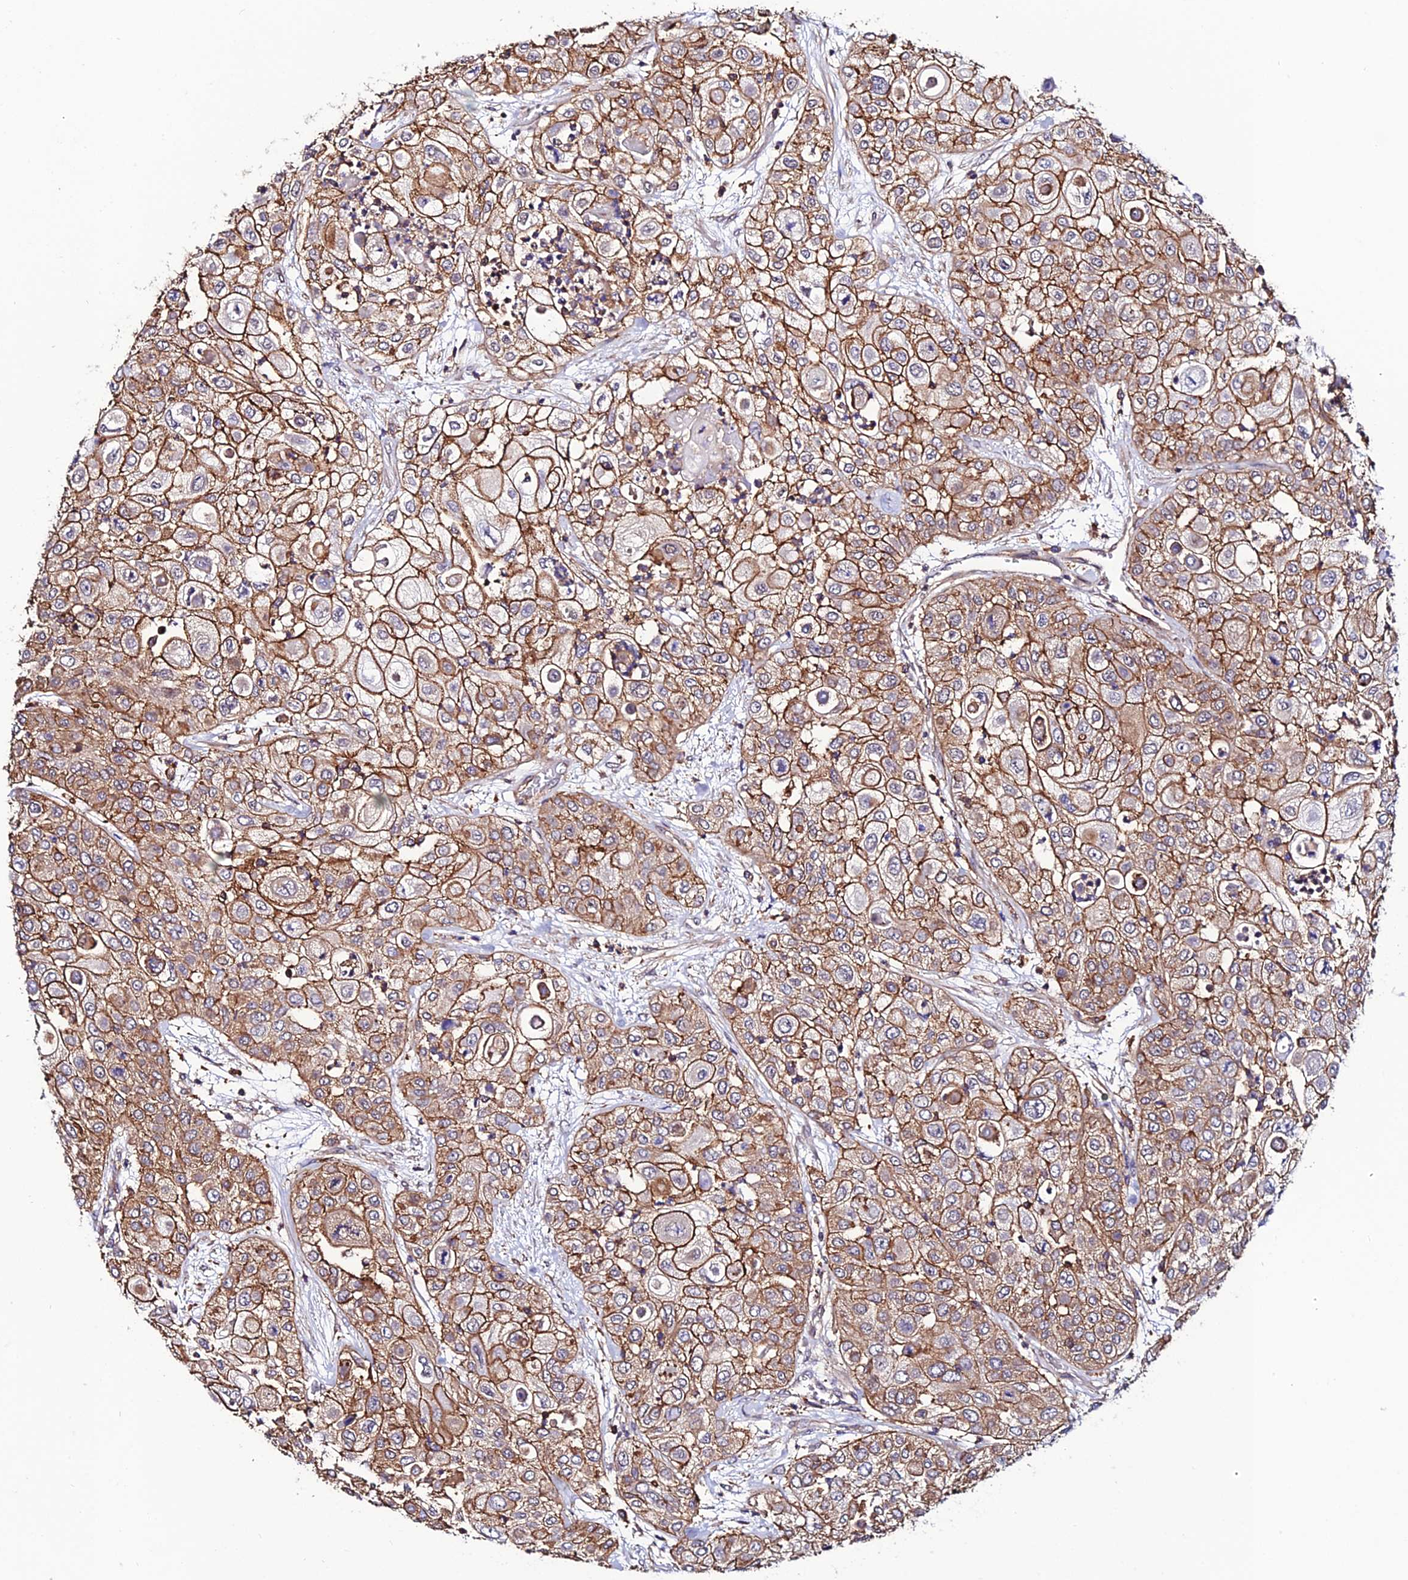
{"staining": {"intensity": "moderate", "quantity": ">75%", "location": "cytoplasmic/membranous"}, "tissue": "urothelial cancer", "cell_type": "Tumor cells", "image_type": "cancer", "snomed": [{"axis": "morphology", "description": "Urothelial carcinoma, High grade"}, {"axis": "topography", "description": "Urinary bladder"}], "caption": "This image shows urothelial cancer stained with IHC to label a protein in brown. The cytoplasmic/membranous of tumor cells show moderate positivity for the protein. Nuclei are counter-stained blue.", "gene": "USP17L15", "patient": {"sex": "female", "age": 79}}